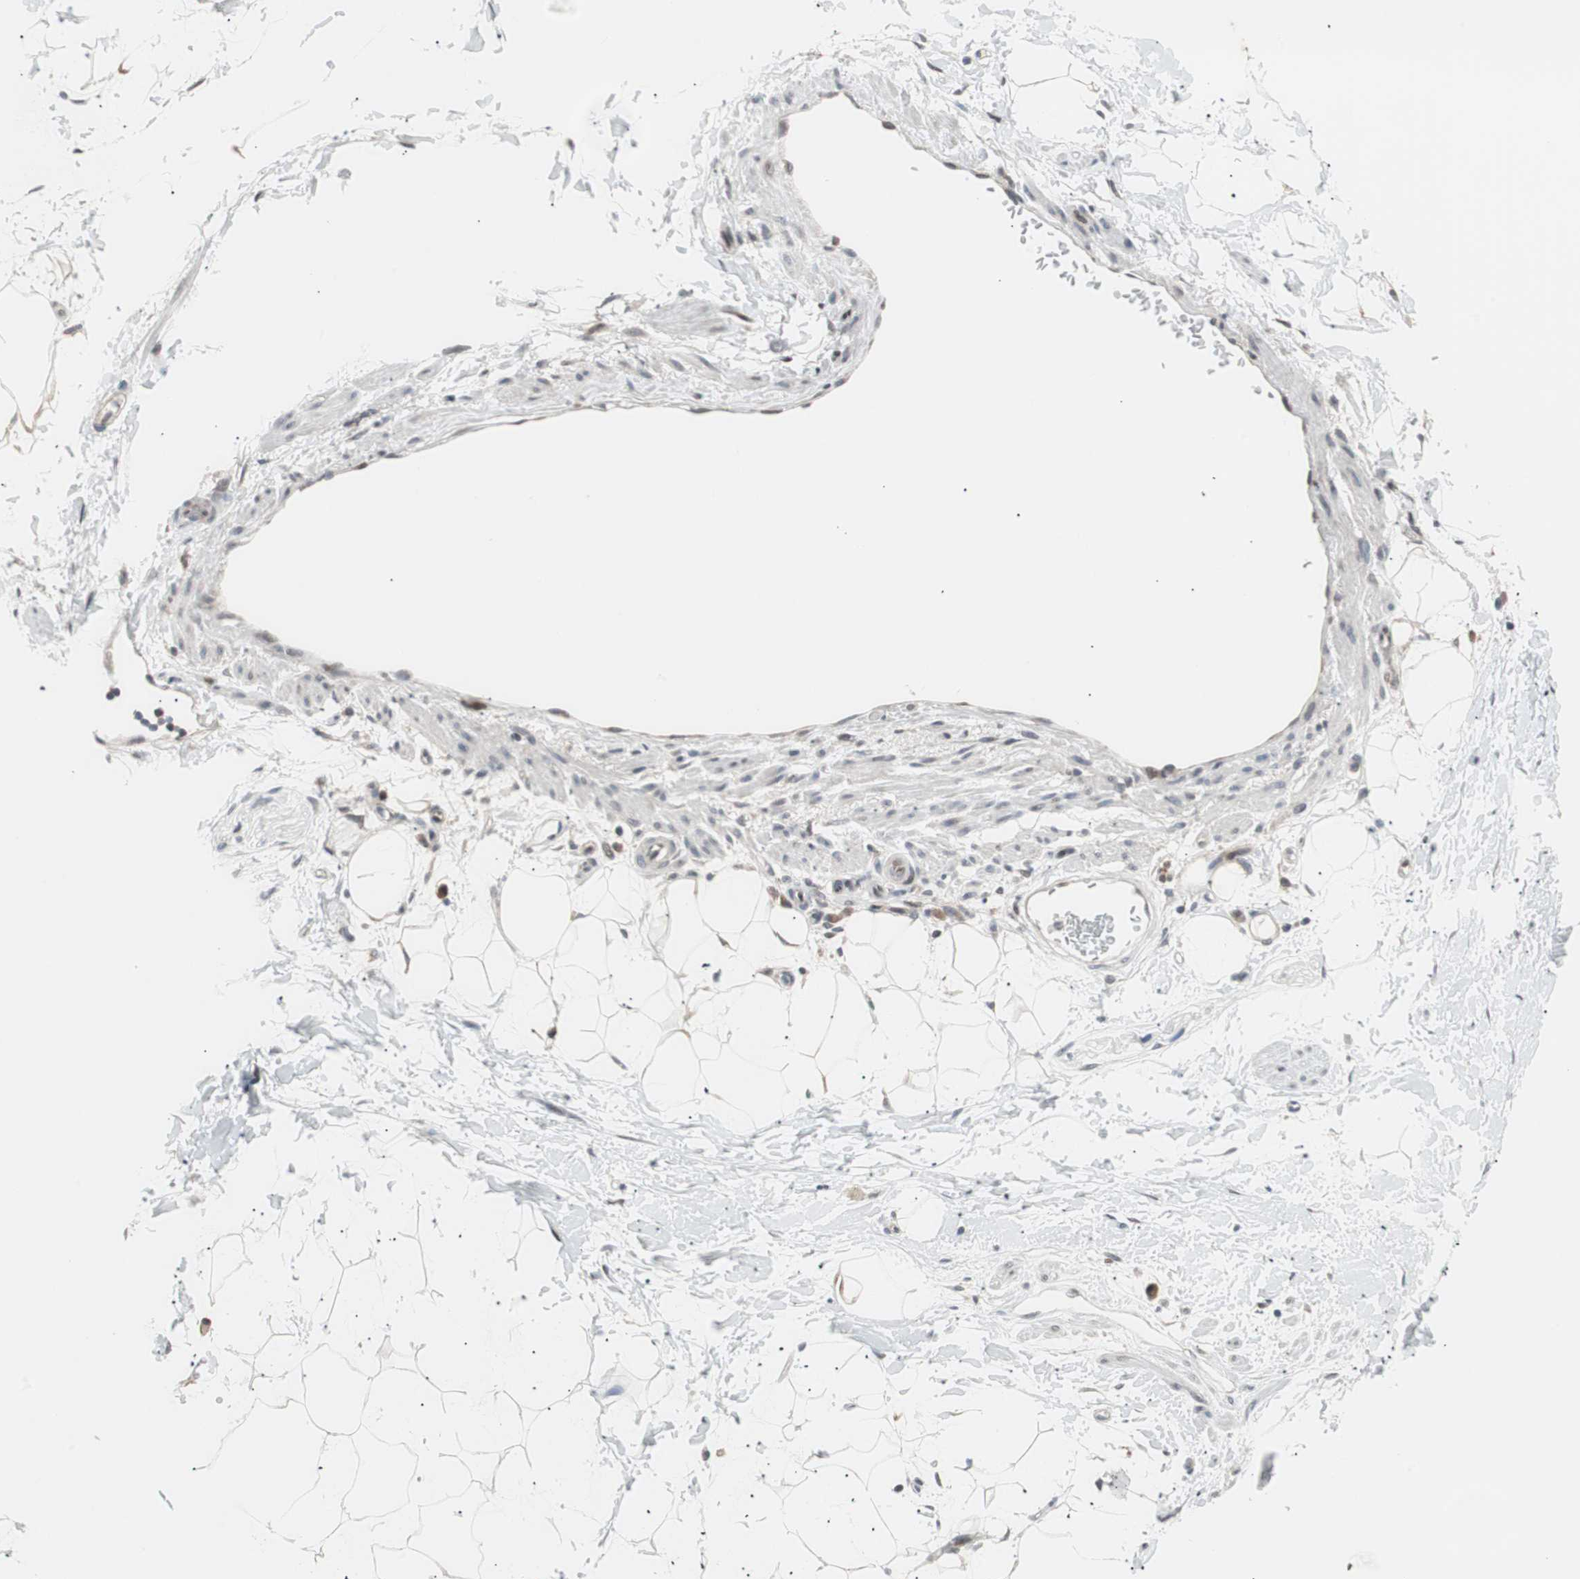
{"staining": {"intensity": "negative", "quantity": "none", "location": "none"}, "tissue": "adipose tissue", "cell_type": "Adipocytes", "image_type": "normal", "snomed": [{"axis": "morphology", "description": "Normal tissue, NOS"}, {"axis": "topography", "description": "Soft tissue"}], "caption": "This is an IHC image of normal human adipose tissue. There is no staining in adipocytes.", "gene": "POLH", "patient": {"sex": "male", "age": 72}}